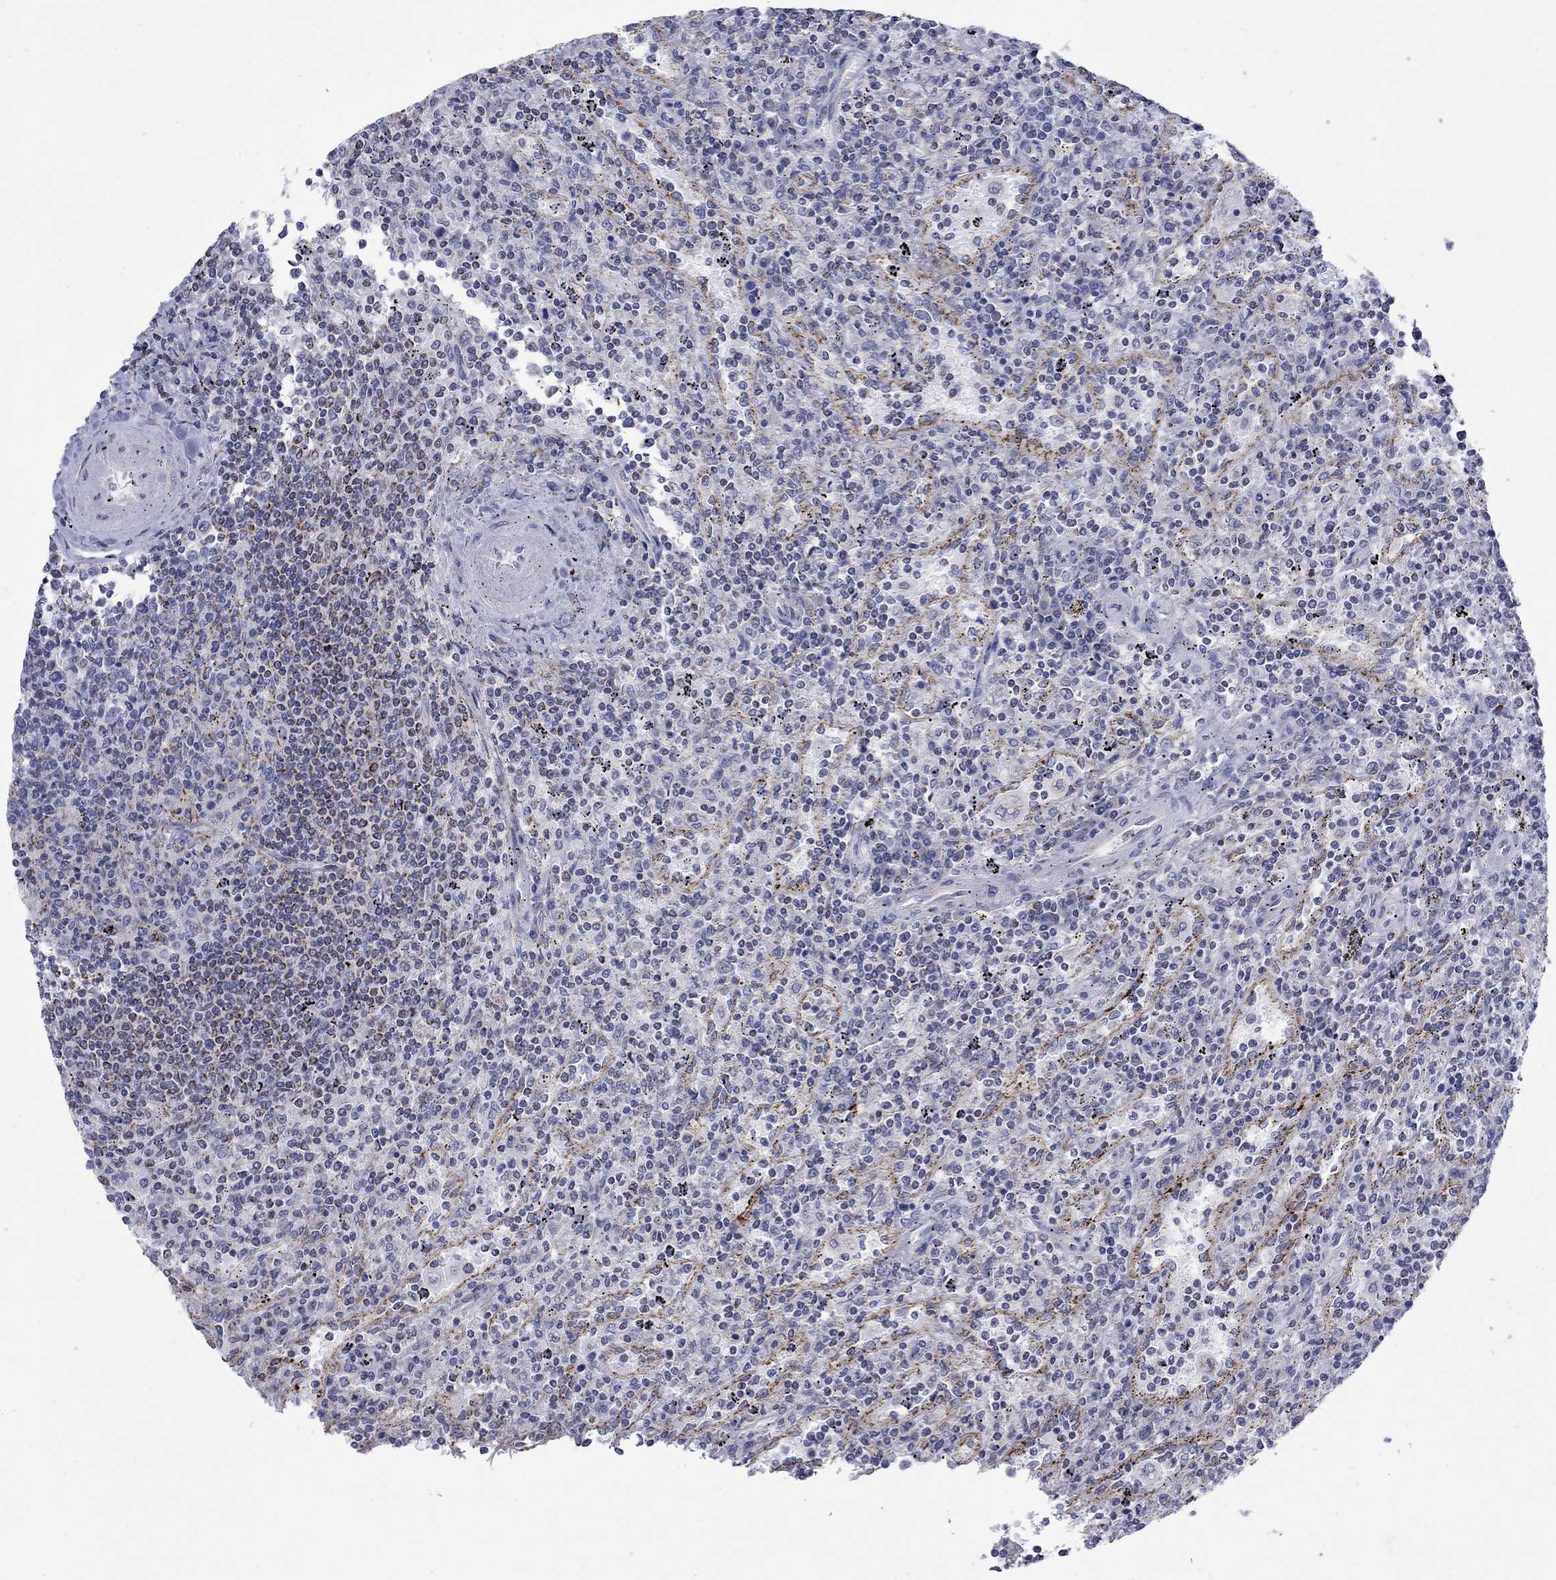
{"staining": {"intensity": "strong", "quantity": "<25%", "location": "cytoplasmic/membranous"}, "tissue": "lymphoma", "cell_type": "Tumor cells", "image_type": "cancer", "snomed": [{"axis": "morphology", "description": "Malignant lymphoma, non-Hodgkin's type, Low grade"}, {"axis": "topography", "description": "Spleen"}], "caption": "The micrograph reveals a brown stain indicating the presence of a protein in the cytoplasmic/membranous of tumor cells in malignant lymphoma, non-Hodgkin's type (low-grade). (brown staining indicates protein expression, while blue staining denotes nuclei).", "gene": "CISD1", "patient": {"sex": "male", "age": 62}}